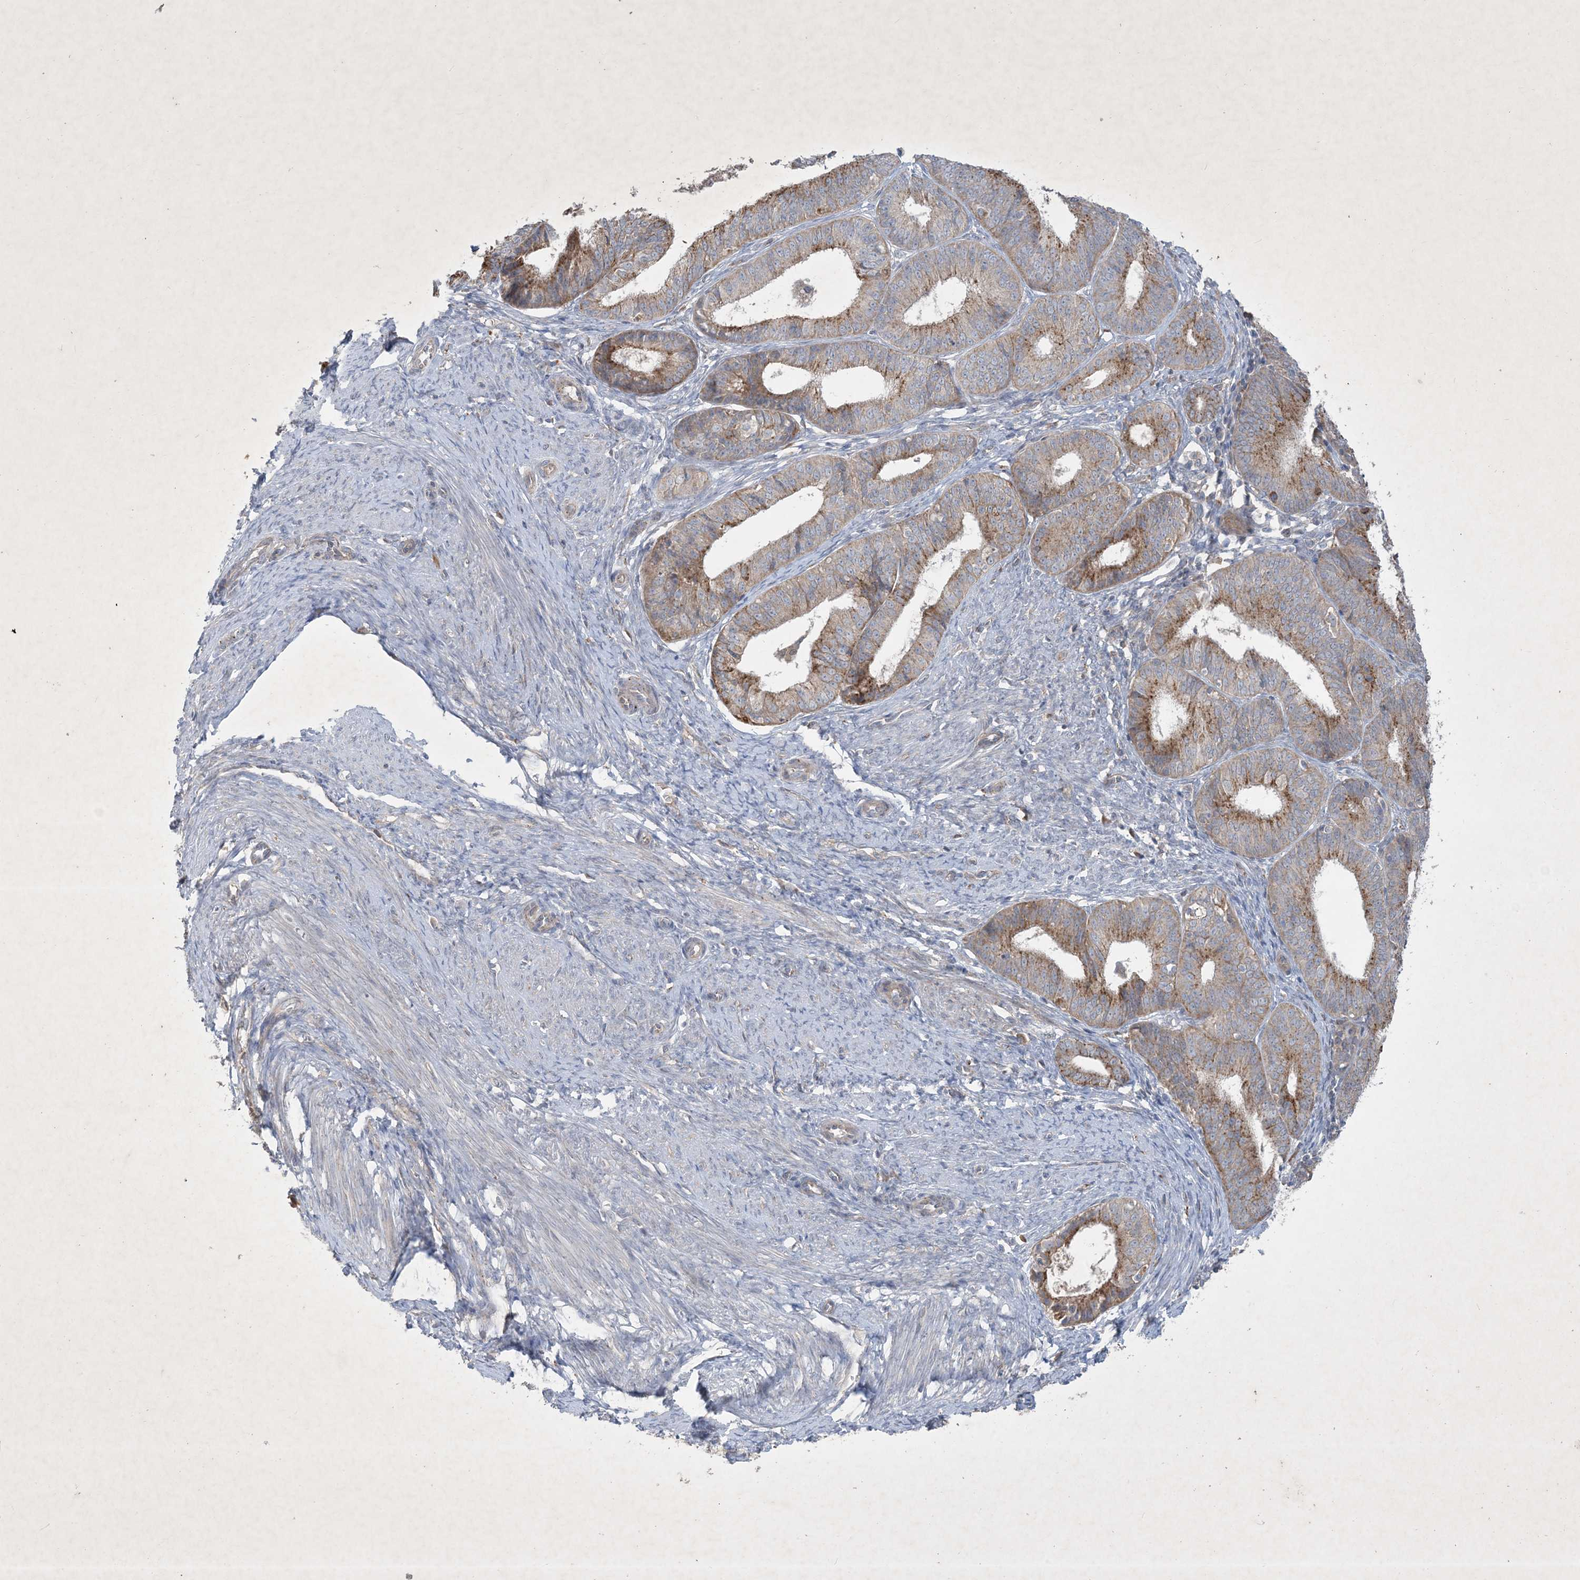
{"staining": {"intensity": "moderate", "quantity": ">75%", "location": "cytoplasmic/membranous"}, "tissue": "endometrial cancer", "cell_type": "Tumor cells", "image_type": "cancer", "snomed": [{"axis": "morphology", "description": "Adenocarcinoma, NOS"}, {"axis": "topography", "description": "Endometrium"}], "caption": "There is medium levels of moderate cytoplasmic/membranous expression in tumor cells of endometrial adenocarcinoma, as demonstrated by immunohistochemical staining (brown color).", "gene": "MRPS18A", "patient": {"sex": "female", "age": 51}}